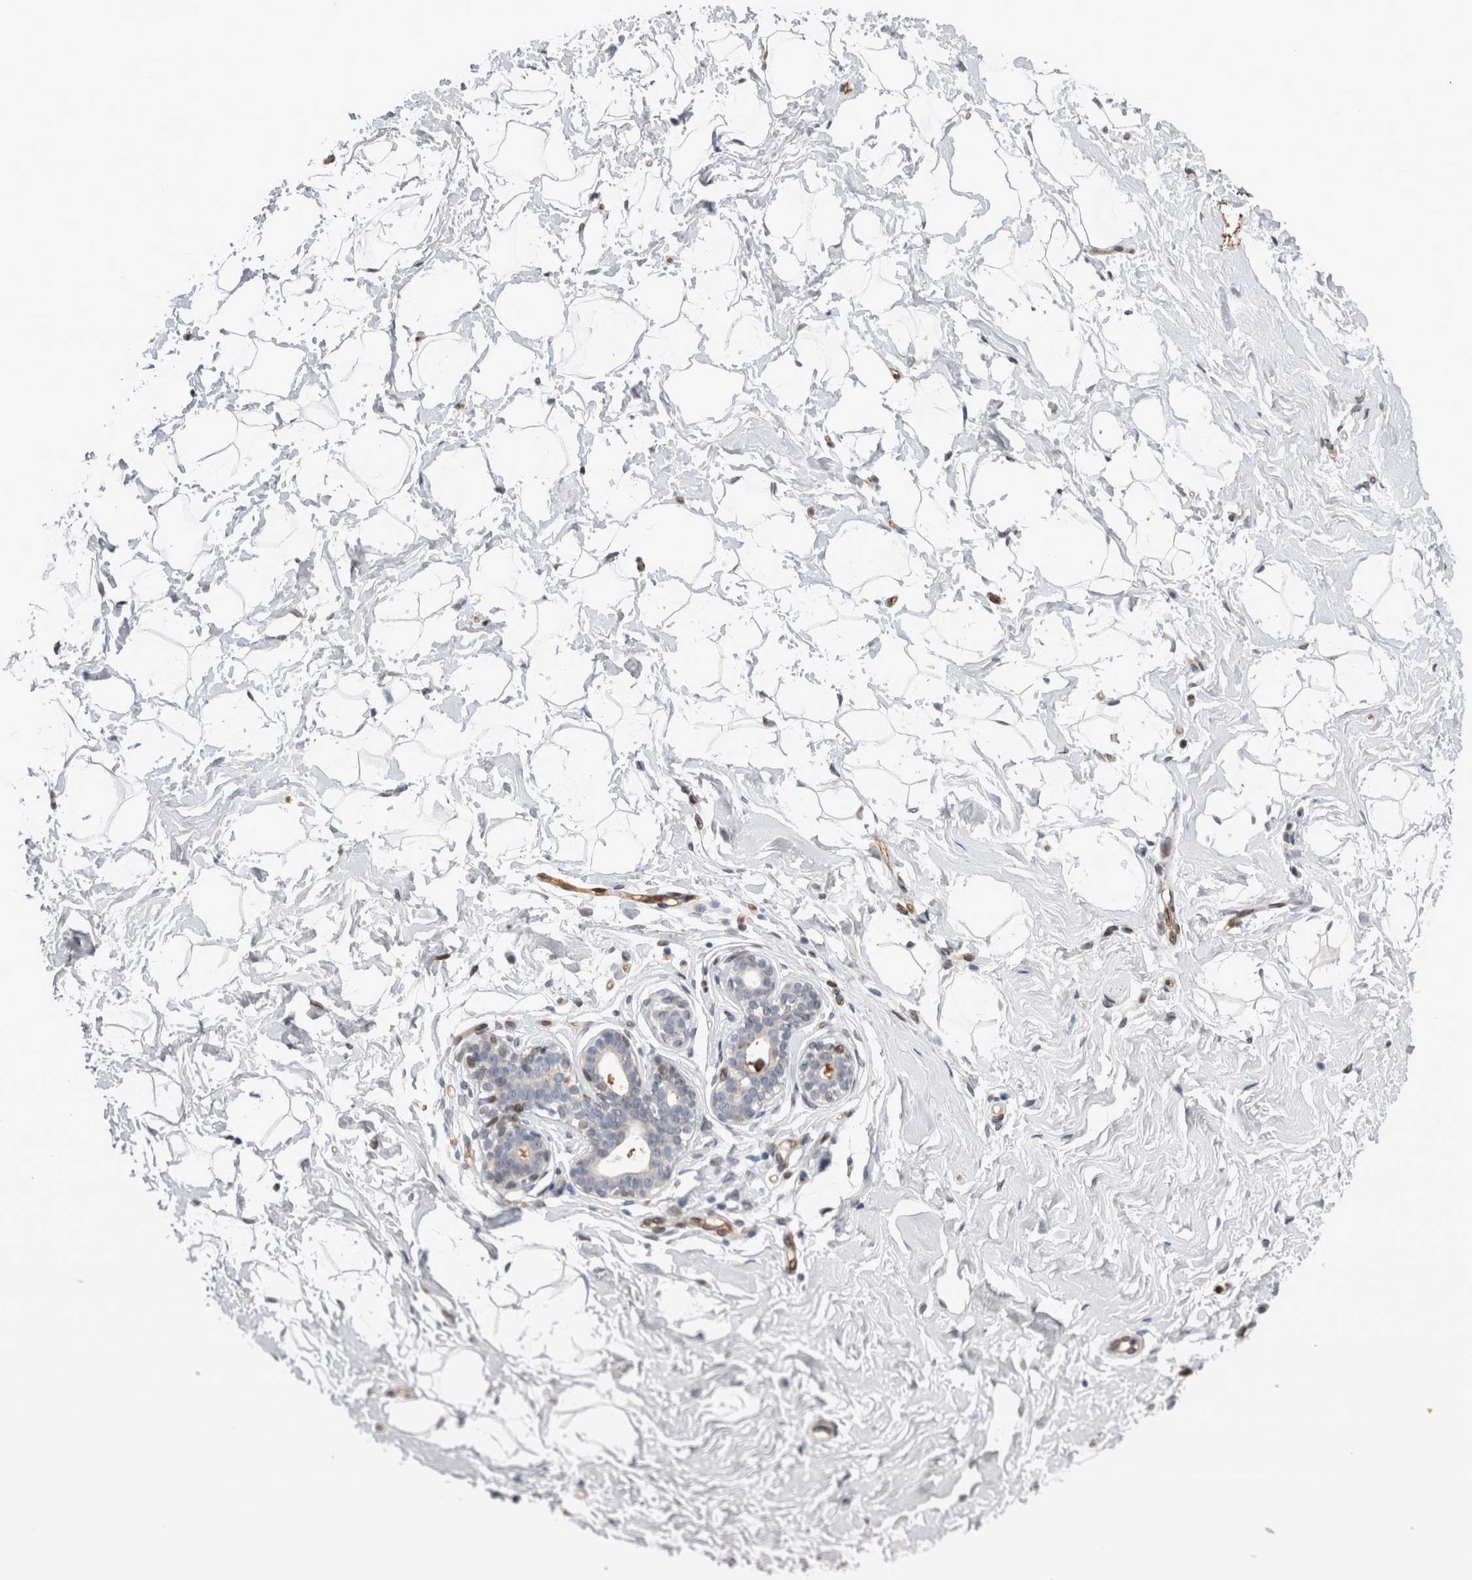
{"staining": {"intensity": "negative", "quantity": "none", "location": "none"}, "tissue": "breast", "cell_type": "Adipocytes", "image_type": "normal", "snomed": [{"axis": "morphology", "description": "Normal tissue, NOS"}, {"axis": "morphology", "description": "Adenoma, NOS"}, {"axis": "topography", "description": "Breast"}], "caption": "DAB immunohistochemical staining of benign breast exhibits no significant positivity in adipocytes.", "gene": "DMTN", "patient": {"sex": "female", "age": 23}}